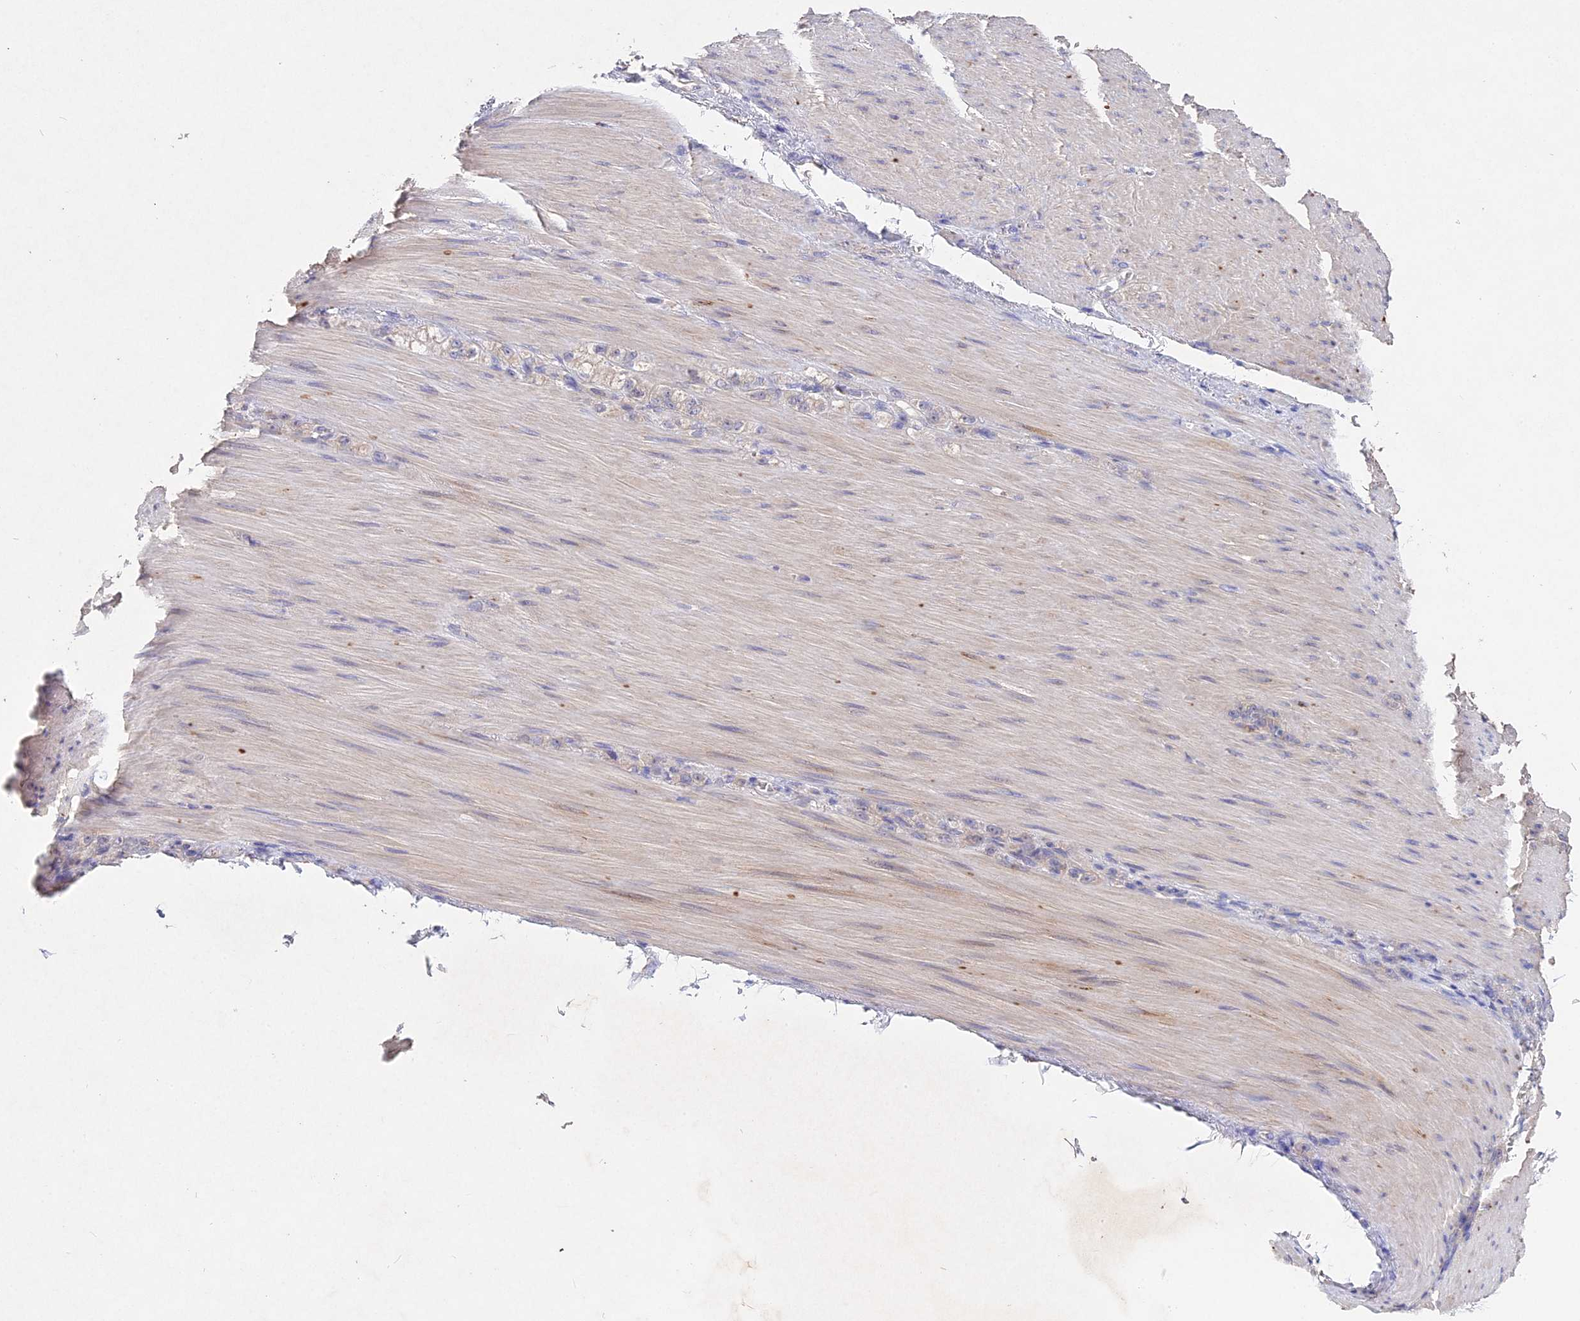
{"staining": {"intensity": "negative", "quantity": "none", "location": "none"}, "tissue": "stomach cancer", "cell_type": "Tumor cells", "image_type": "cancer", "snomed": [{"axis": "morphology", "description": "Normal tissue, NOS"}, {"axis": "morphology", "description": "Adenocarcinoma, NOS"}, {"axis": "topography", "description": "Stomach"}], "caption": "This is an immunohistochemistry (IHC) histopathology image of stomach cancer. There is no positivity in tumor cells.", "gene": "SLC26A4", "patient": {"sex": "male", "age": 82}}